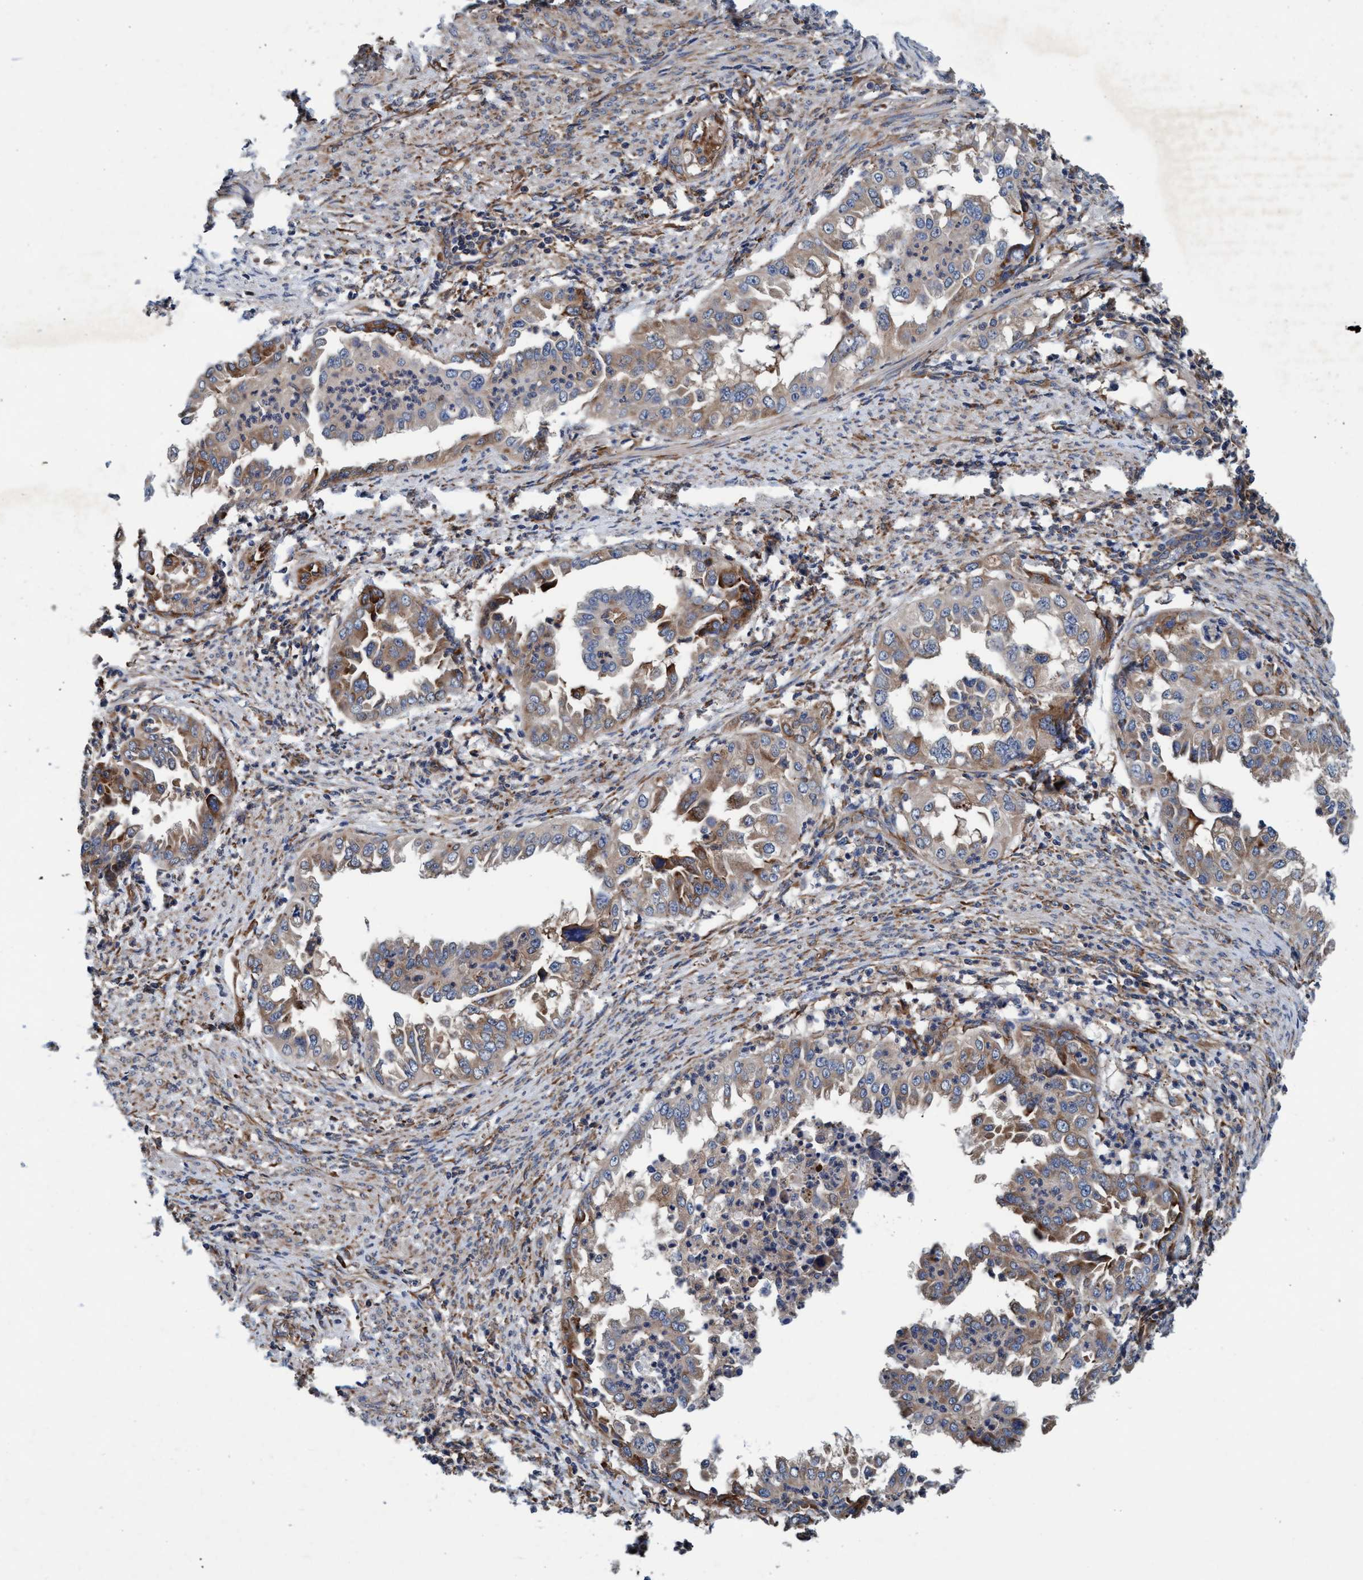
{"staining": {"intensity": "moderate", "quantity": "<25%", "location": "cytoplasmic/membranous"}, "tissue": "endometrial cancer", "cell_type": "Tumor cells", "image_type": "cancer", "snomed": [{"axis": "morphology", "description": "Adenocarcinoma, NOS"}, {"axis": "topography", "description": "Endometrium"}], "caption": "Brown immunohistochemical staining in endometrial adenocarcinoma reveals moderate cytoplasmic/membranous staining in about <25% of tumor cells.", "gene": "ENDOG", "patient": {"sex": "female", "age": 85}}